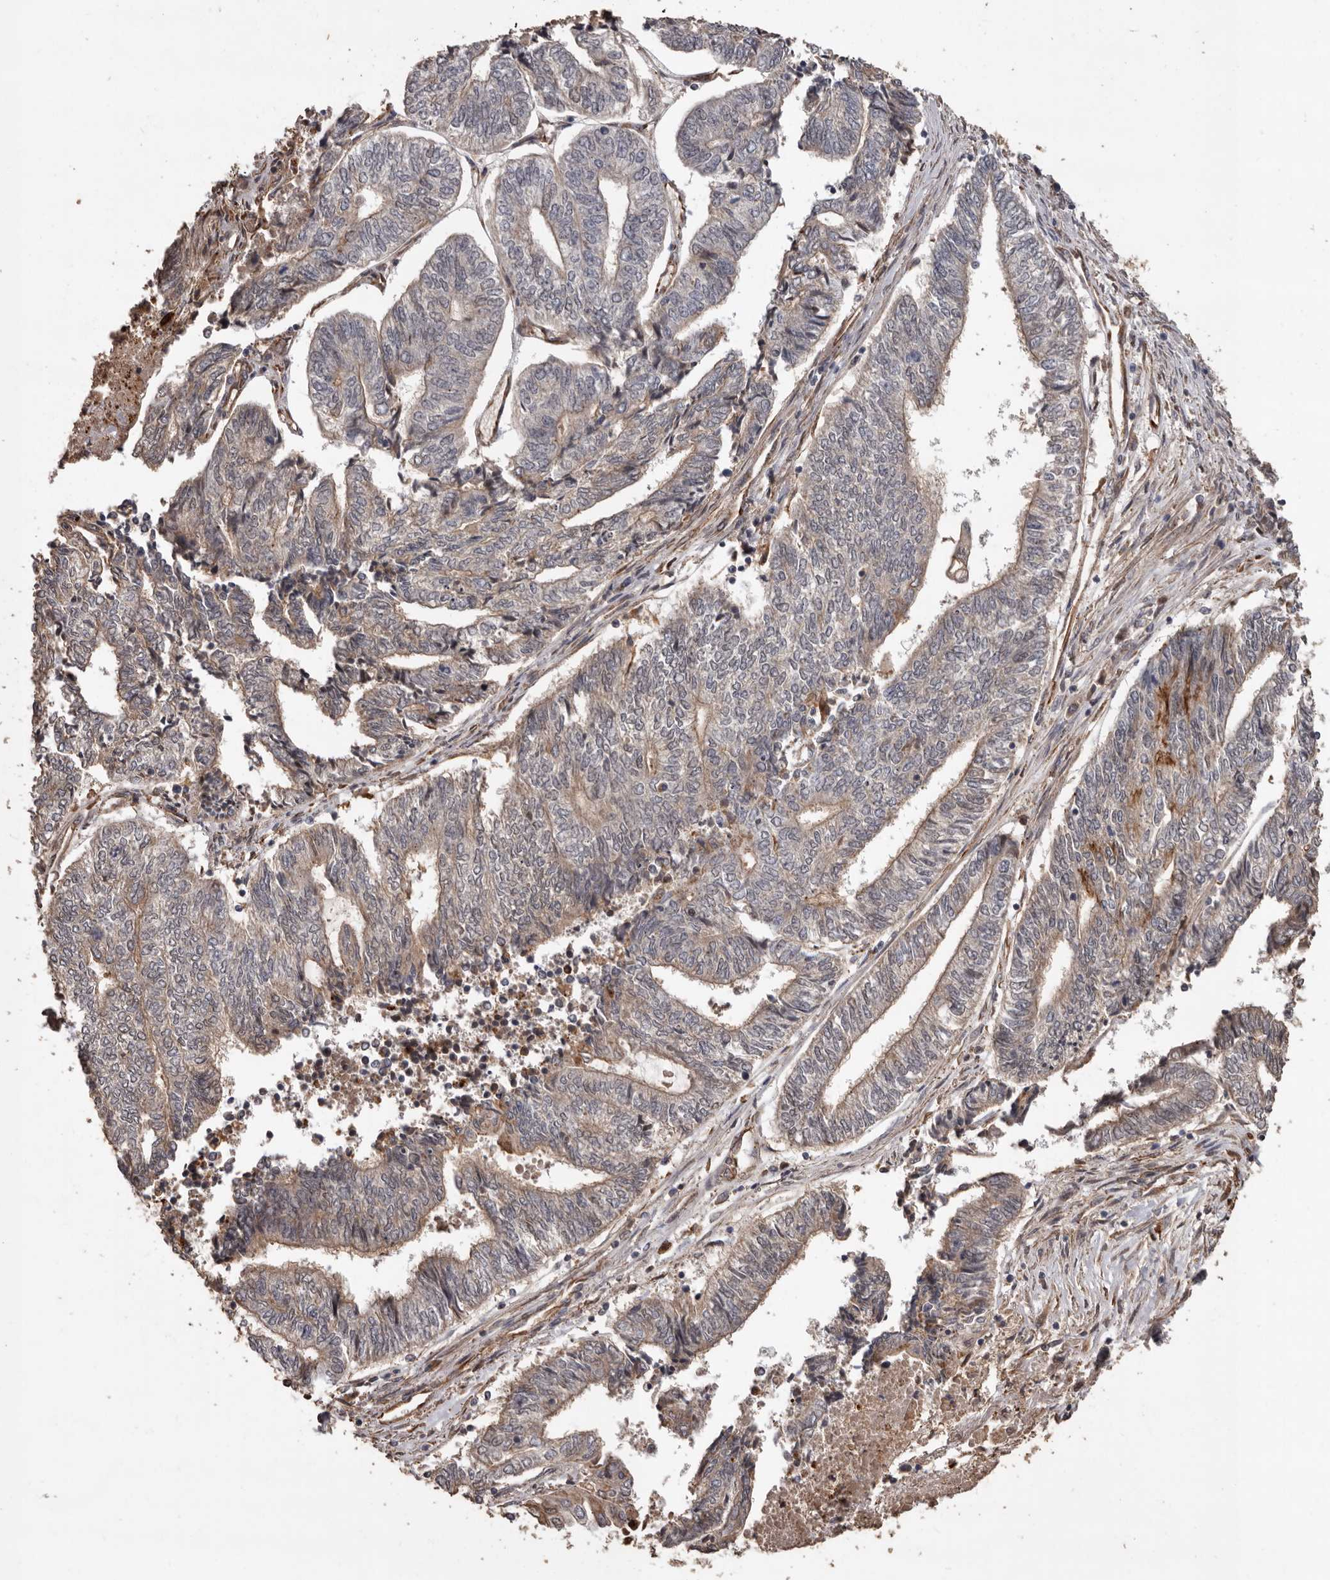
{"staining": {"intensity": "weak", "quantity": "25%-75%", "location": "cytoplasmic/membranous"}, "tissue": "endometrial cancer", "cell_type": "Tumor cells", "image_type": "cancer", "snomed": [{"axis": "morphology", "description": "Adenocarcinoma, NOS"}, {"axis": "topography", "description": "Uterus"}, {"axis": "topography", "description": "Endometrium"}], "caption": "Weak cytoplasmic/membranous staining for a protein is appreciated in about 25%-75% of tumor cells of endometrial cancer (adenocarcinoma) using IHC.", "gene": "BRAT1", "patient": {"sex": "female", "age": 70}}